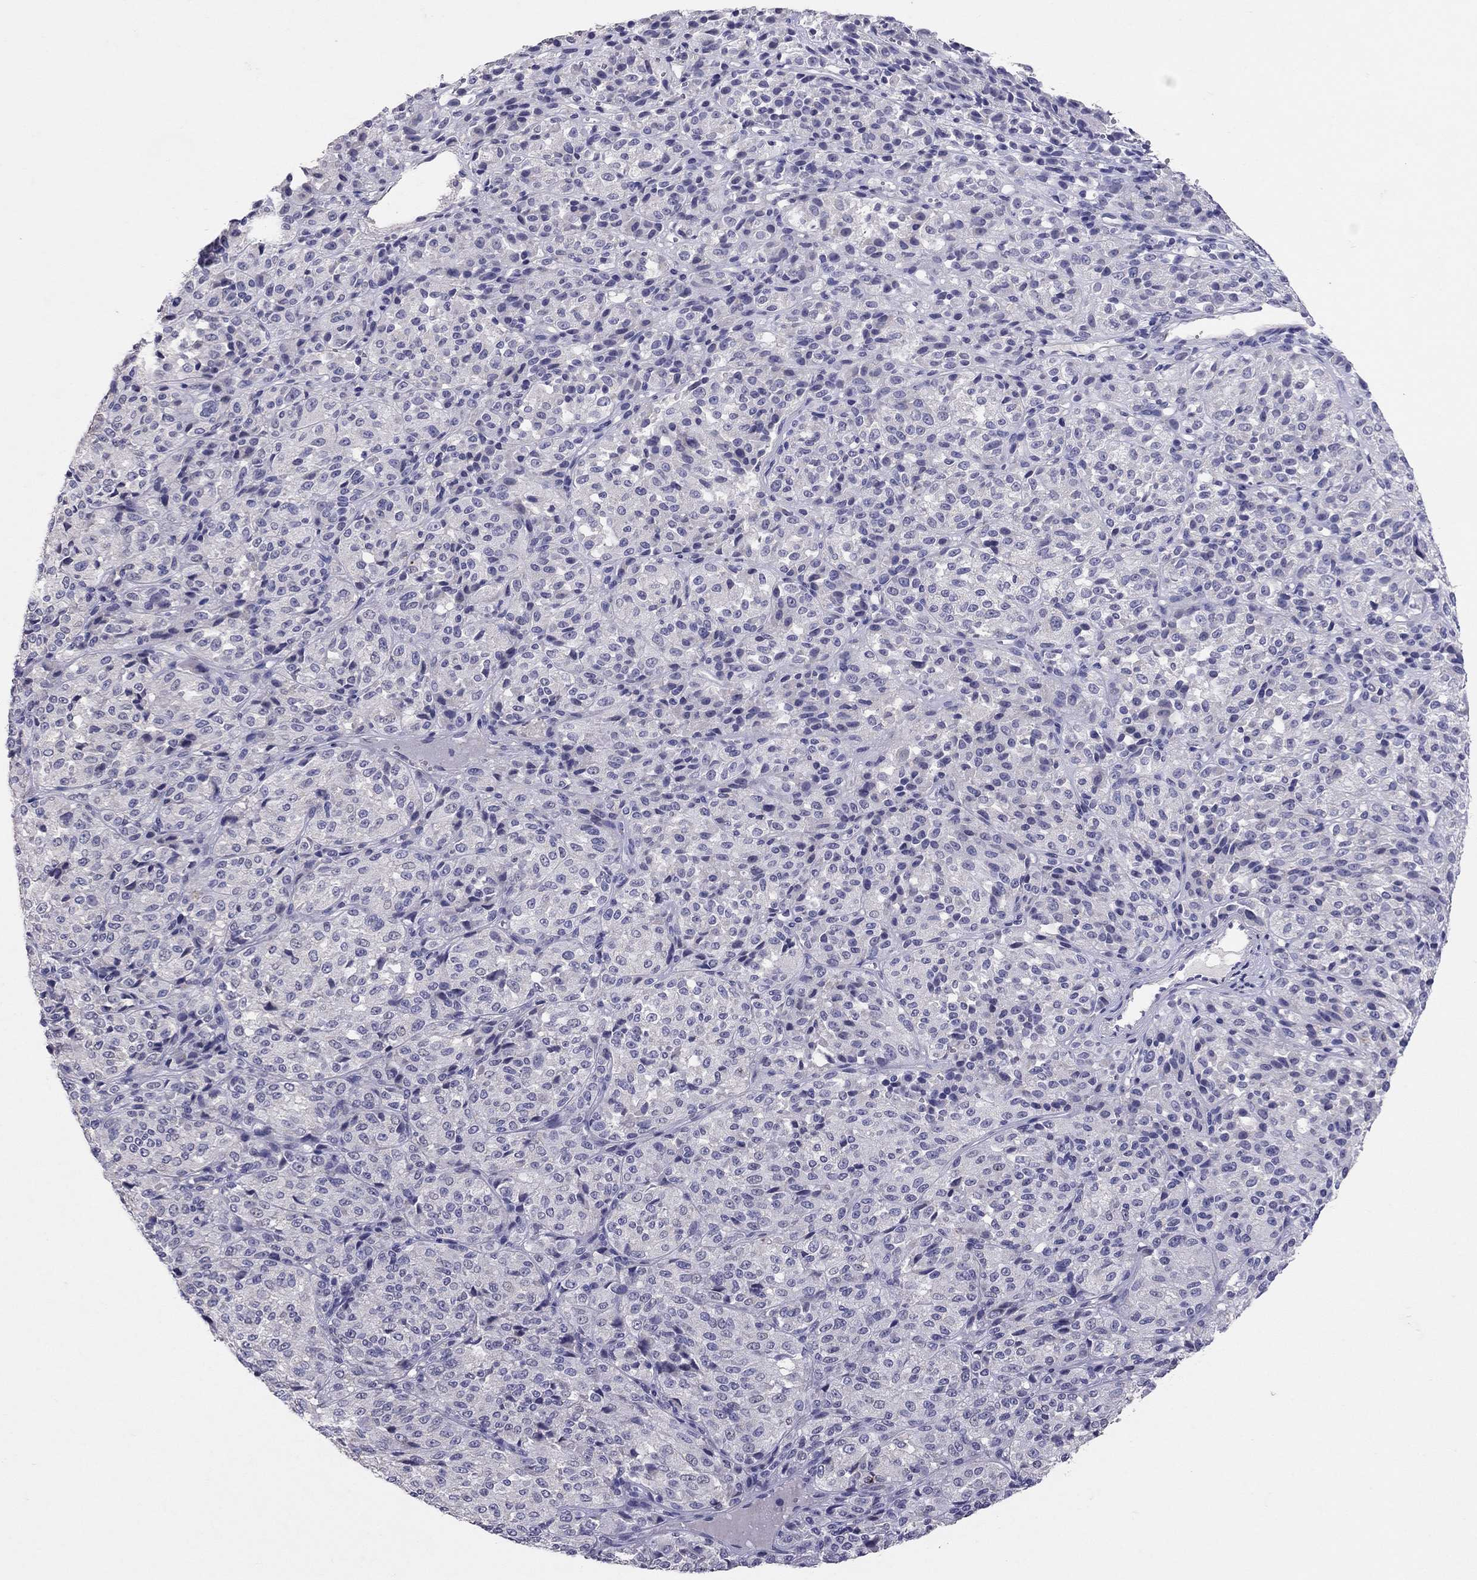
{"staining": {"intensity": "negative", "quantity": "none", "location": "none"}, "tissue": "melanoma", "cell_type": "Tumor cells", "image_type": "cancer", "snomed": [{"axis": "morphology", "description": "Malignant melanoma, Metastatic site"}, {"axis": "topography", "description": "Brain"}], "caption": "DAB immunohistochemical staining of human malignant melanoma (metastatic site) exhibits no significant staining in tumor cells.", "gene": "FST", "patient": {"sex": "female", "age": 56}}